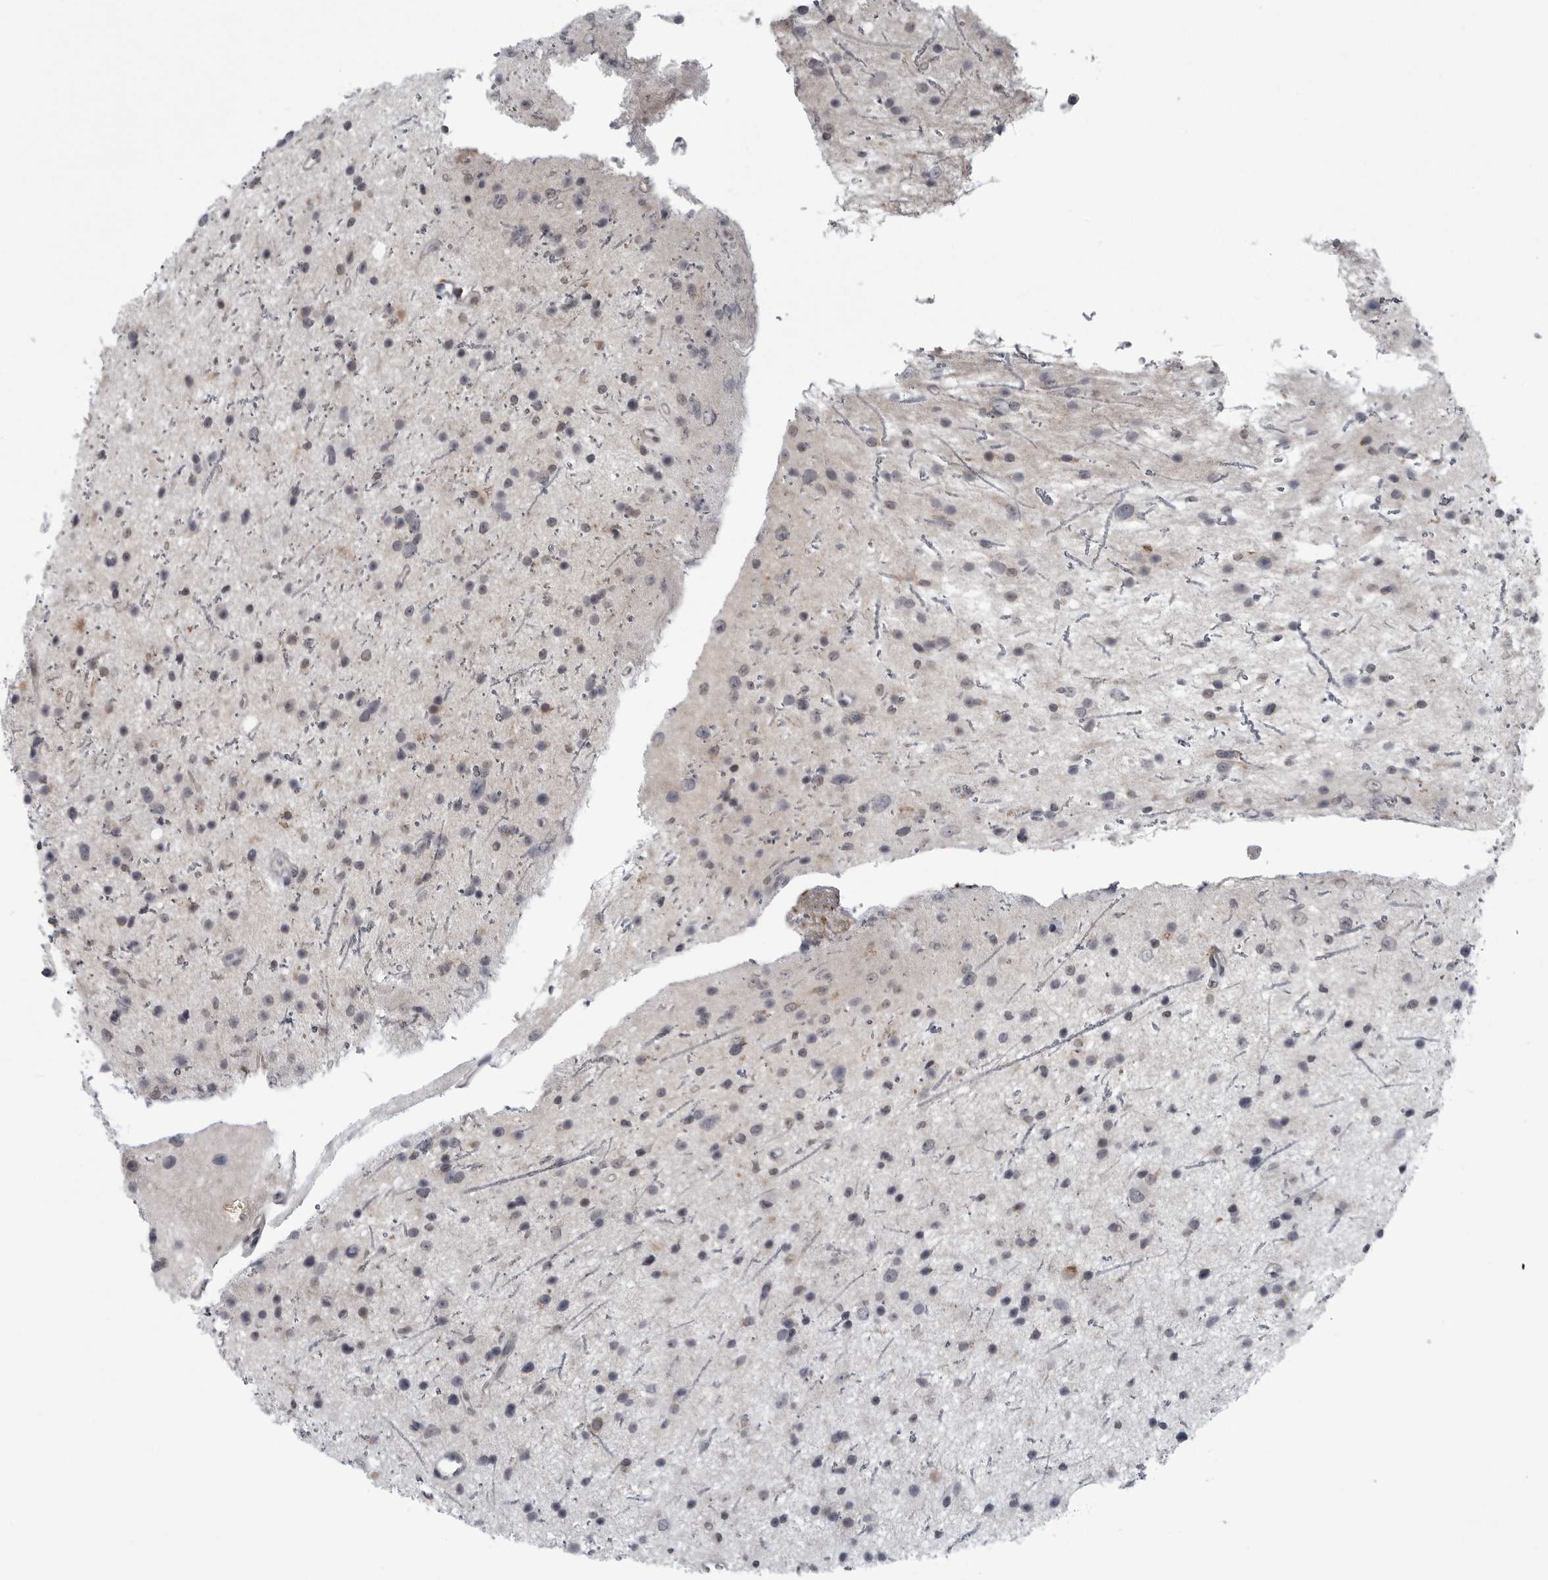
{"staining": {"intensity": "weak", "quantity": "<25%", "location": "cytoplasmic/membranous"}, "tissue": "glioma", "cell_type": "Tumor cells", "image_type": "cancer", "snomed": [{"axis": "morphology", "description": "Glioma, malignant, Low grade"}, {"axis": "topography", "description": "Cerebral cortex"}], "caption": "Glioma was stained to show a protein in brown. There is no significant expression in tumor cells.", "gene": "LYSMD1", "patient": {"sex": "female", "age": 39}}